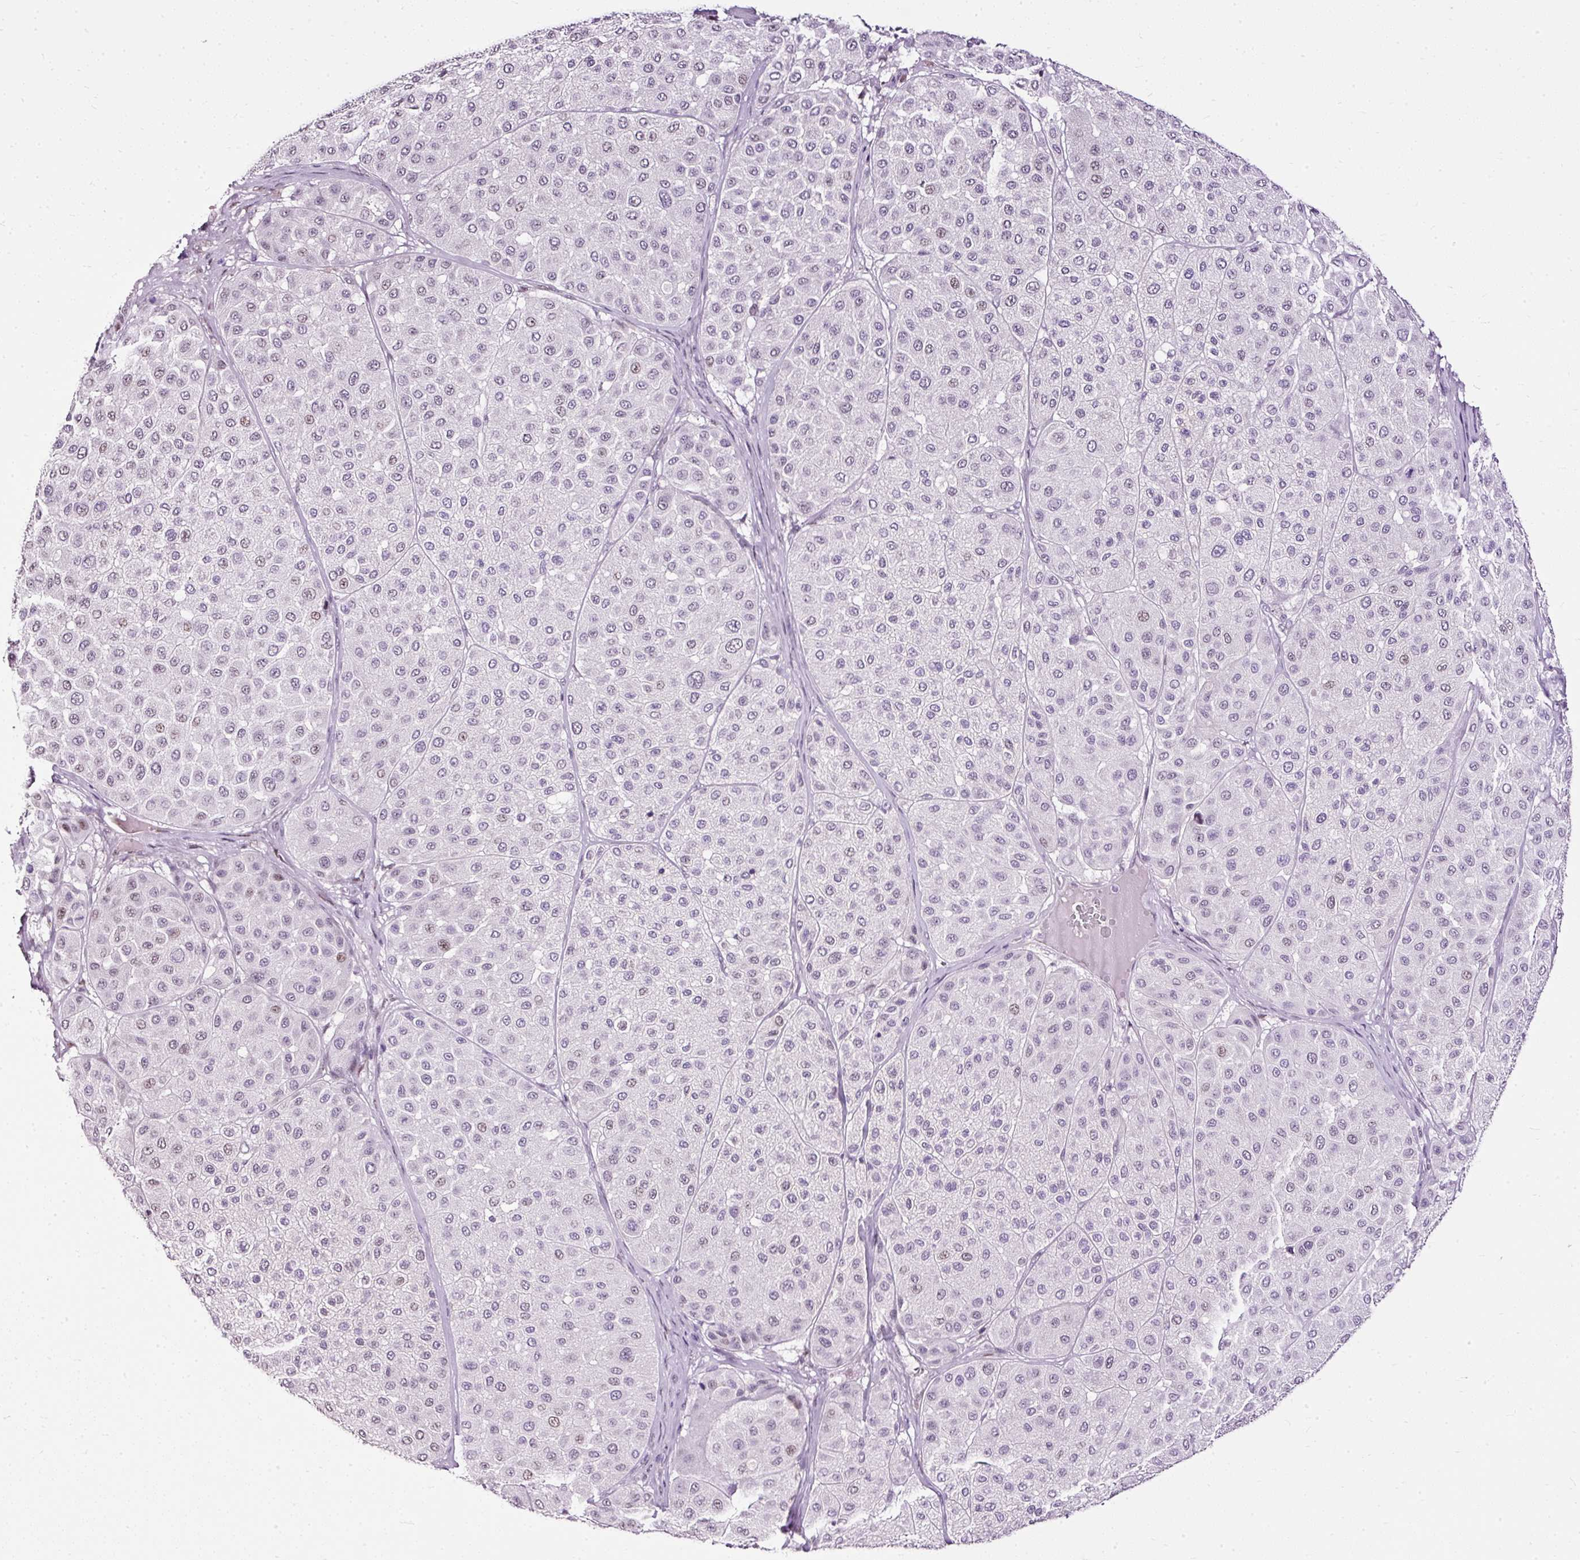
{"staining": {"intensity": "weak", "quantity": "25%-75%", "location": "nuclear"}, "tissue": "melanoma", "cell_type": "Tumor cells", "image_type": "cancer", "snomed": [{"axis": "morphology", "description": "Malignant melanoma, Metastatic site"}, {"axis": "topography", "description": "Smooth muscle"}], "caption": "Melanoma stained with DAB (3,3'-diaminobenzidine) IHC demonstrates low levels of weak nuclear expression in about 25%-75% of tumor cells.", "gene": "PDE6B", "patient": {"sex": "male", "age": 41}}